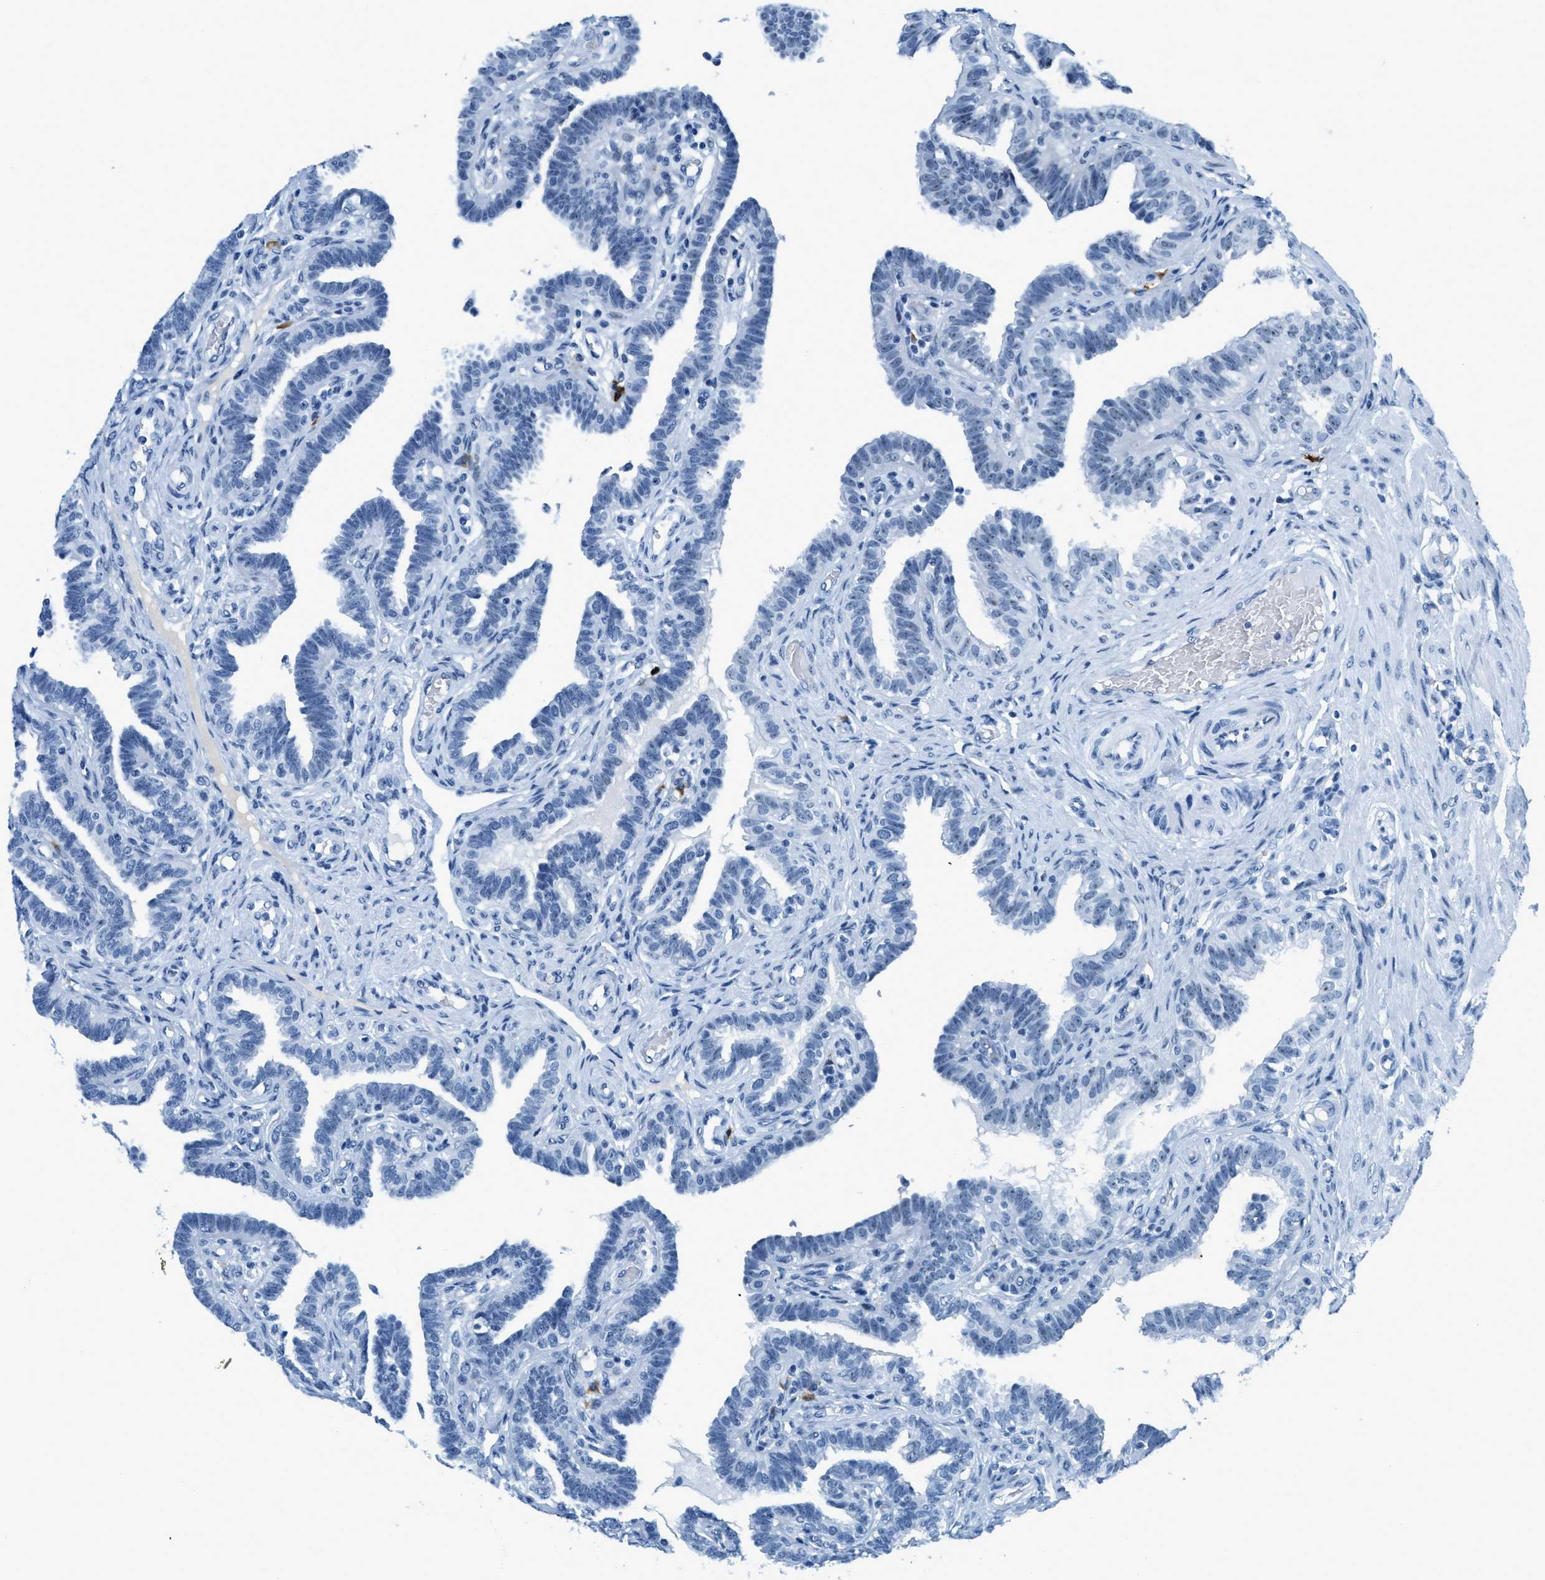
{"staining": {"intensity": "negative", "quantity": "none", "location": "none"}, "tissue": "fallopian tube", "cell_type": "Glandular cells", "image_type": "normal", "snomed": [{"axis": "morphology", "description": "Normal tissue, NOS"}, {"axis": "topography", "description": "Fallopian tube"}, {"axis": "topography", "description": "Placenta"}], "caption": "Image shows no significant protein positivity in glandular cells of normal fallopian tube.", "gene": "PLA2G2A", "patient": {"sex": "female", "age": 34}}